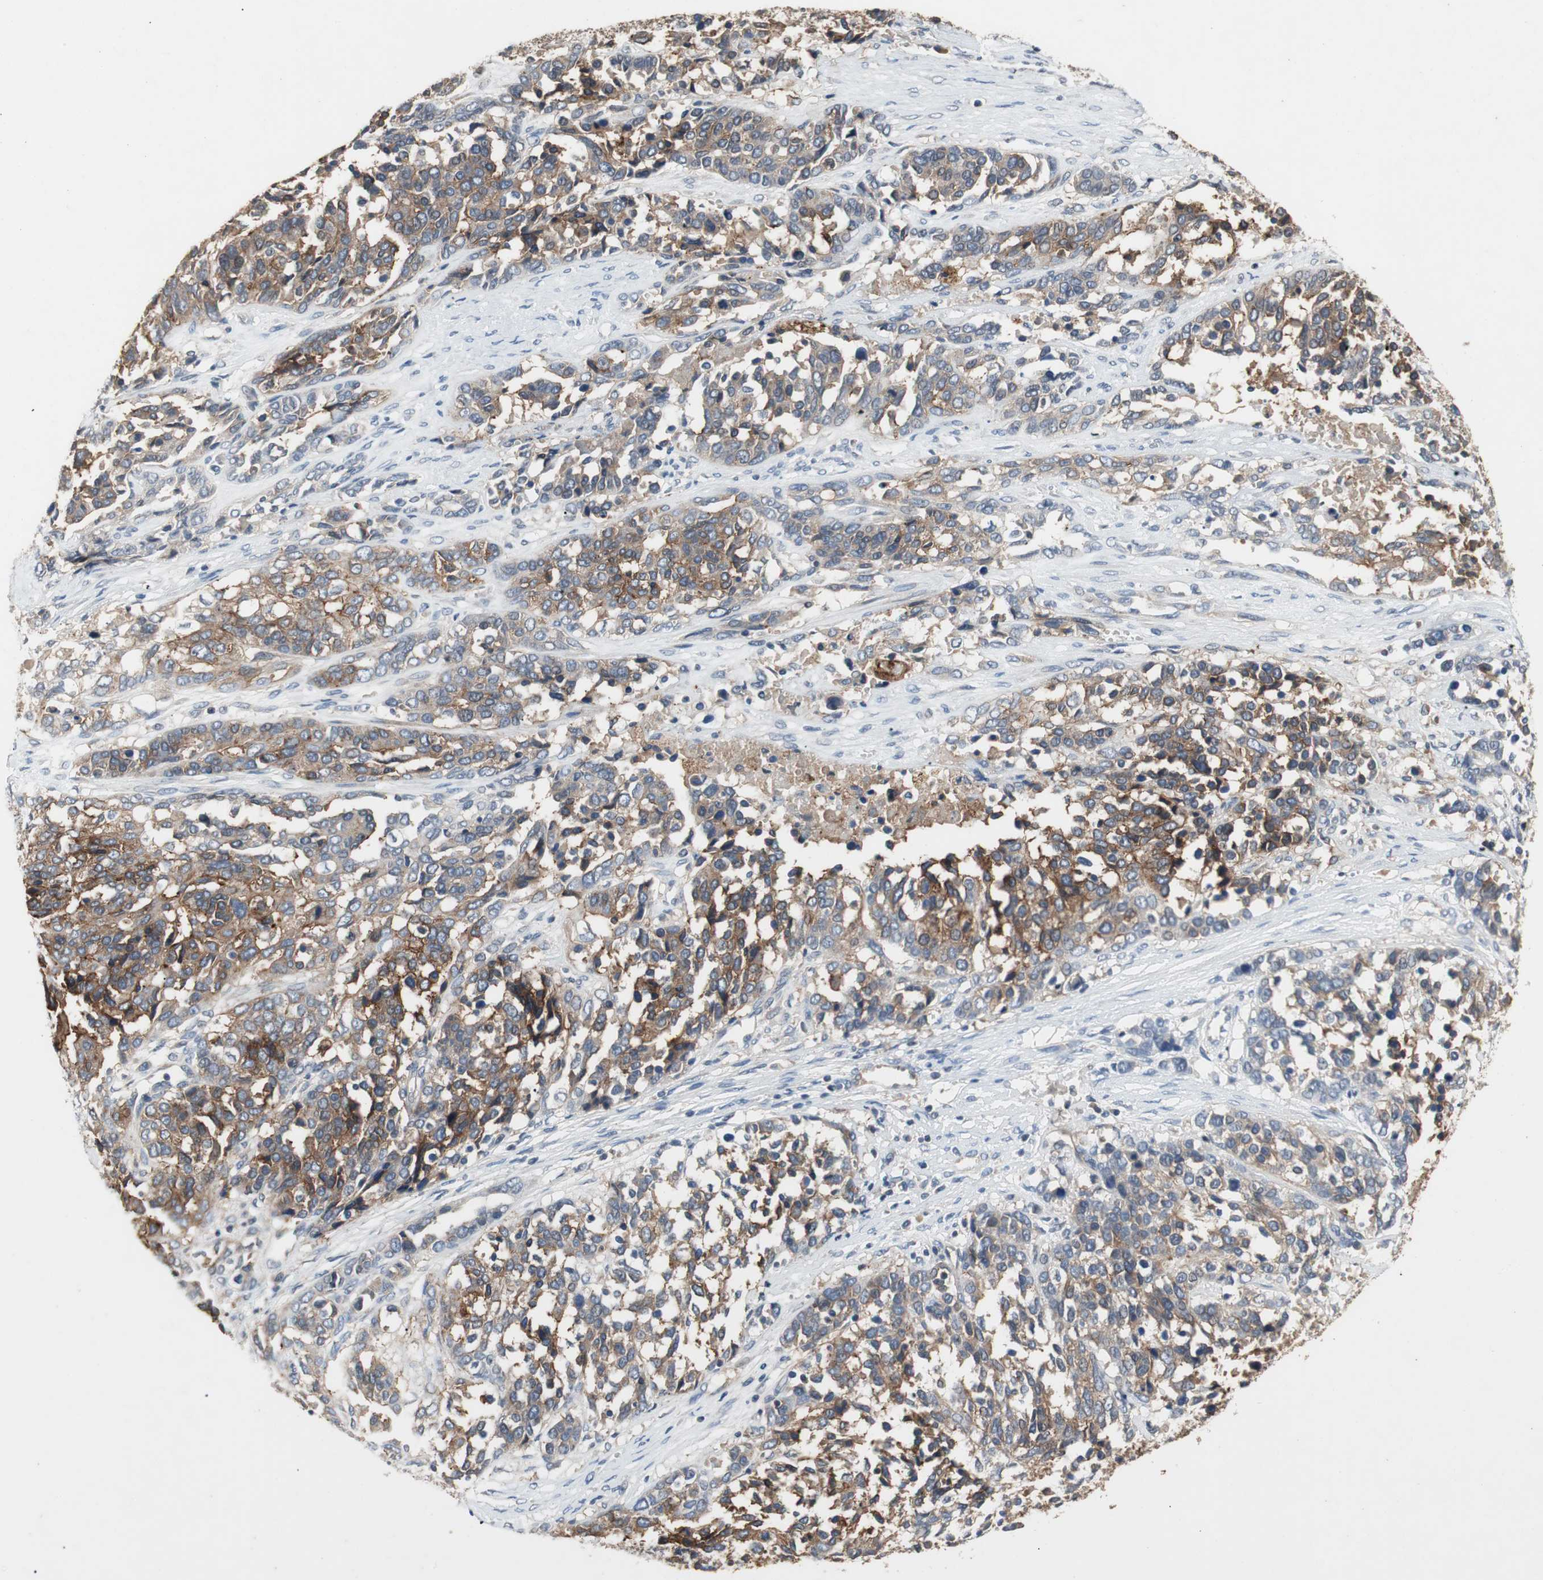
{"staining": {"intensity": "moderate", "quantity": "25%-75%", "location": "cytoplasmic/membranous"}, "tissue": "ovarian cancer", "cell_type": "Tumor cells", "image_type": "cancer", "snomed": [{"axis": "morphology", "description": "Cystadenocarcinoma, serous, NOS"}, {"axis": "topography", "description": "Ovary"}], "caption": "IHC (DAB (3,3'-diaminobenzidine)) staining of human serous cystadenocarcinoma (ovarian) demonstrates moderate cytoplasmic/membranous protein staining in approximately 25%-75% of tumor cells.", "gene": "ALPL", "patient": {"sex": "female", "age": 44}}